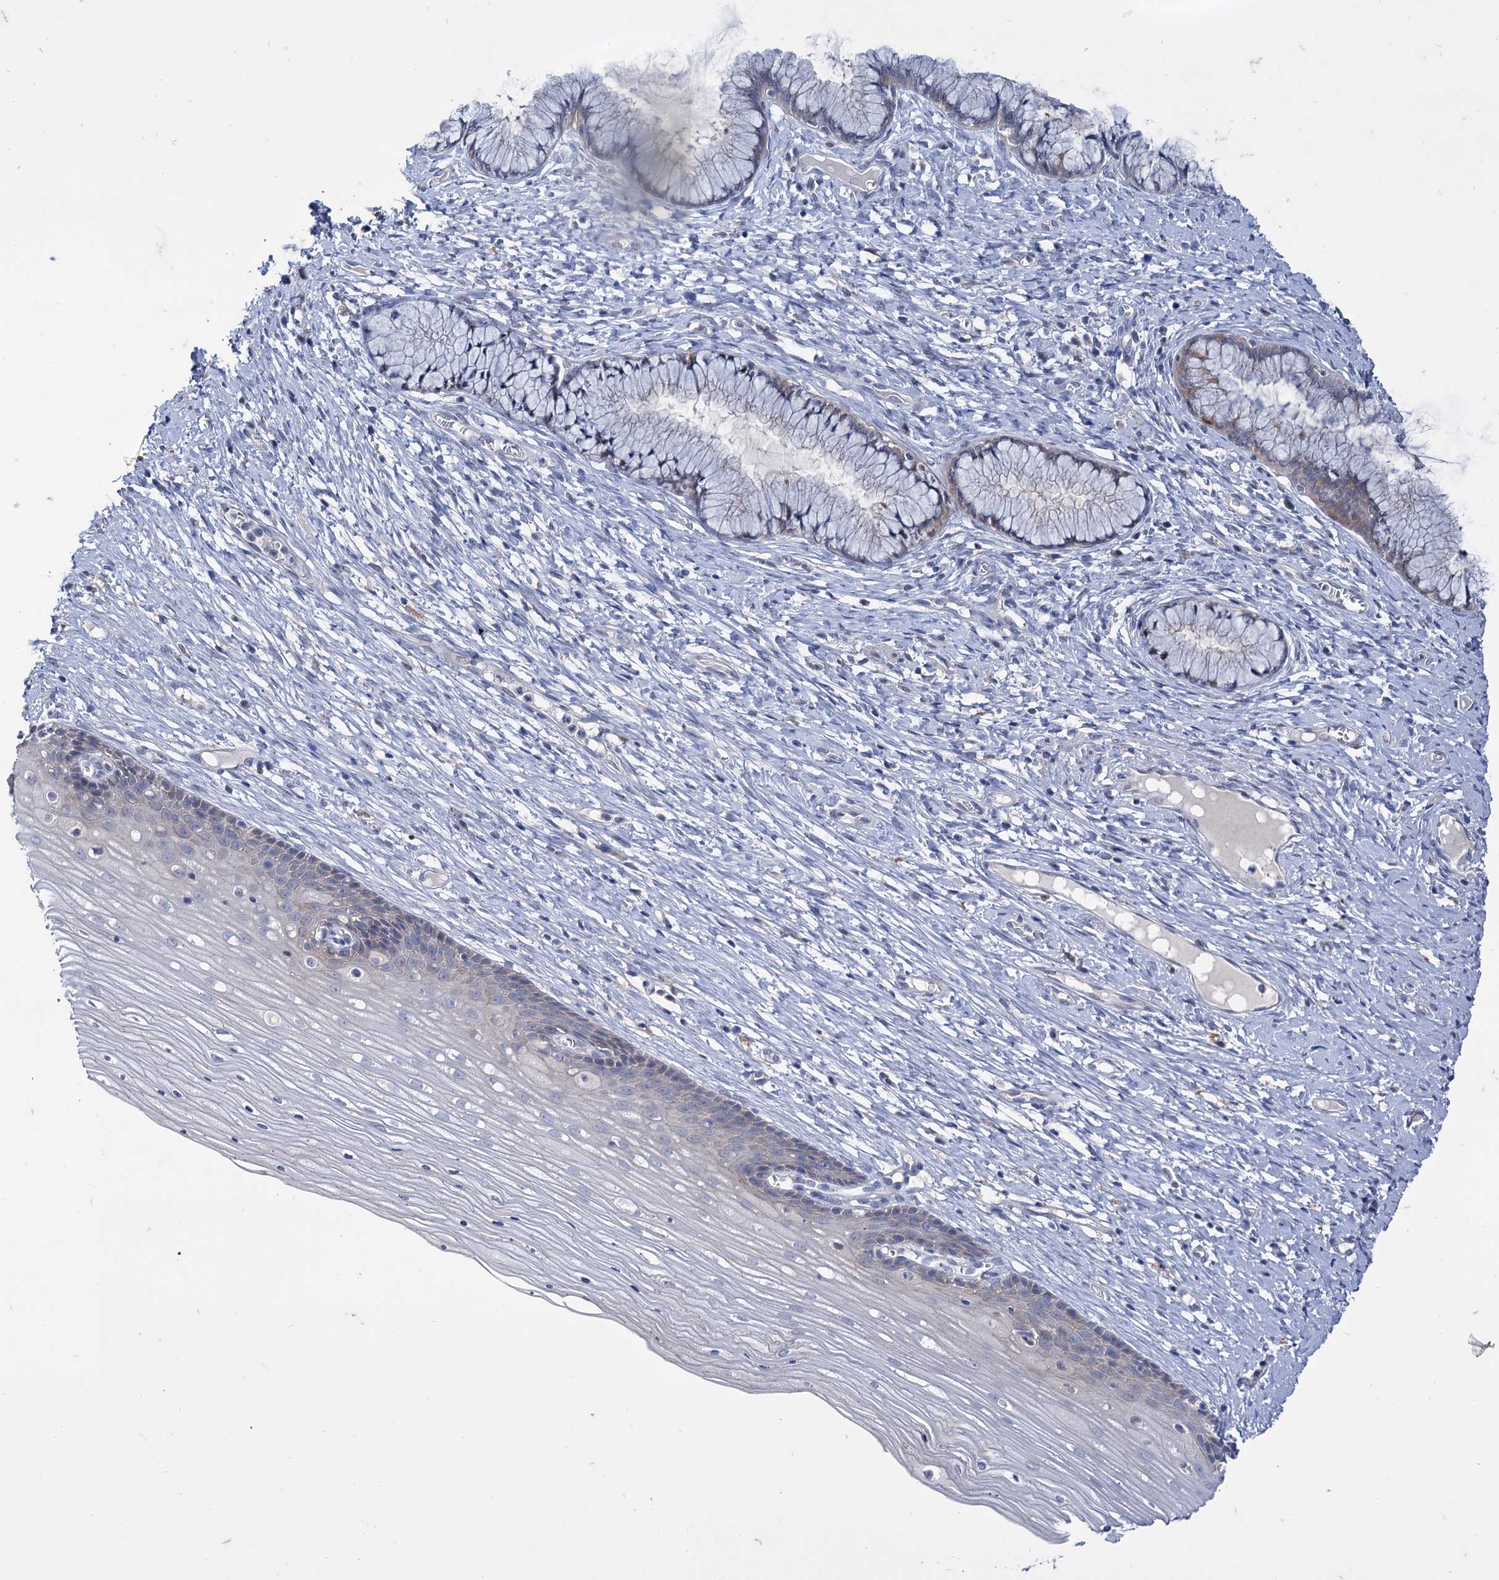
{"staining": {"intensity": "weak", "quantity": "<25%", "location": "cytoplasmic/membranous"}, "tissue": "cervix", "cell_type": "Glandular cells", "image_type": "normal", "snomed": [{"axis": "morphology", "description": "Normal tissue, NOS"}, {"axis": "topography", "description": "Cervix"}], "caption": "Histopathology image shows no protein positivity in glandular cells of benign cervix. (DAB (3,3'-diaminobenzidine) immunohistochemistry, high magnification).", "gene": "MID1IP1", "patient": {"sex": "female", "age": 42}}